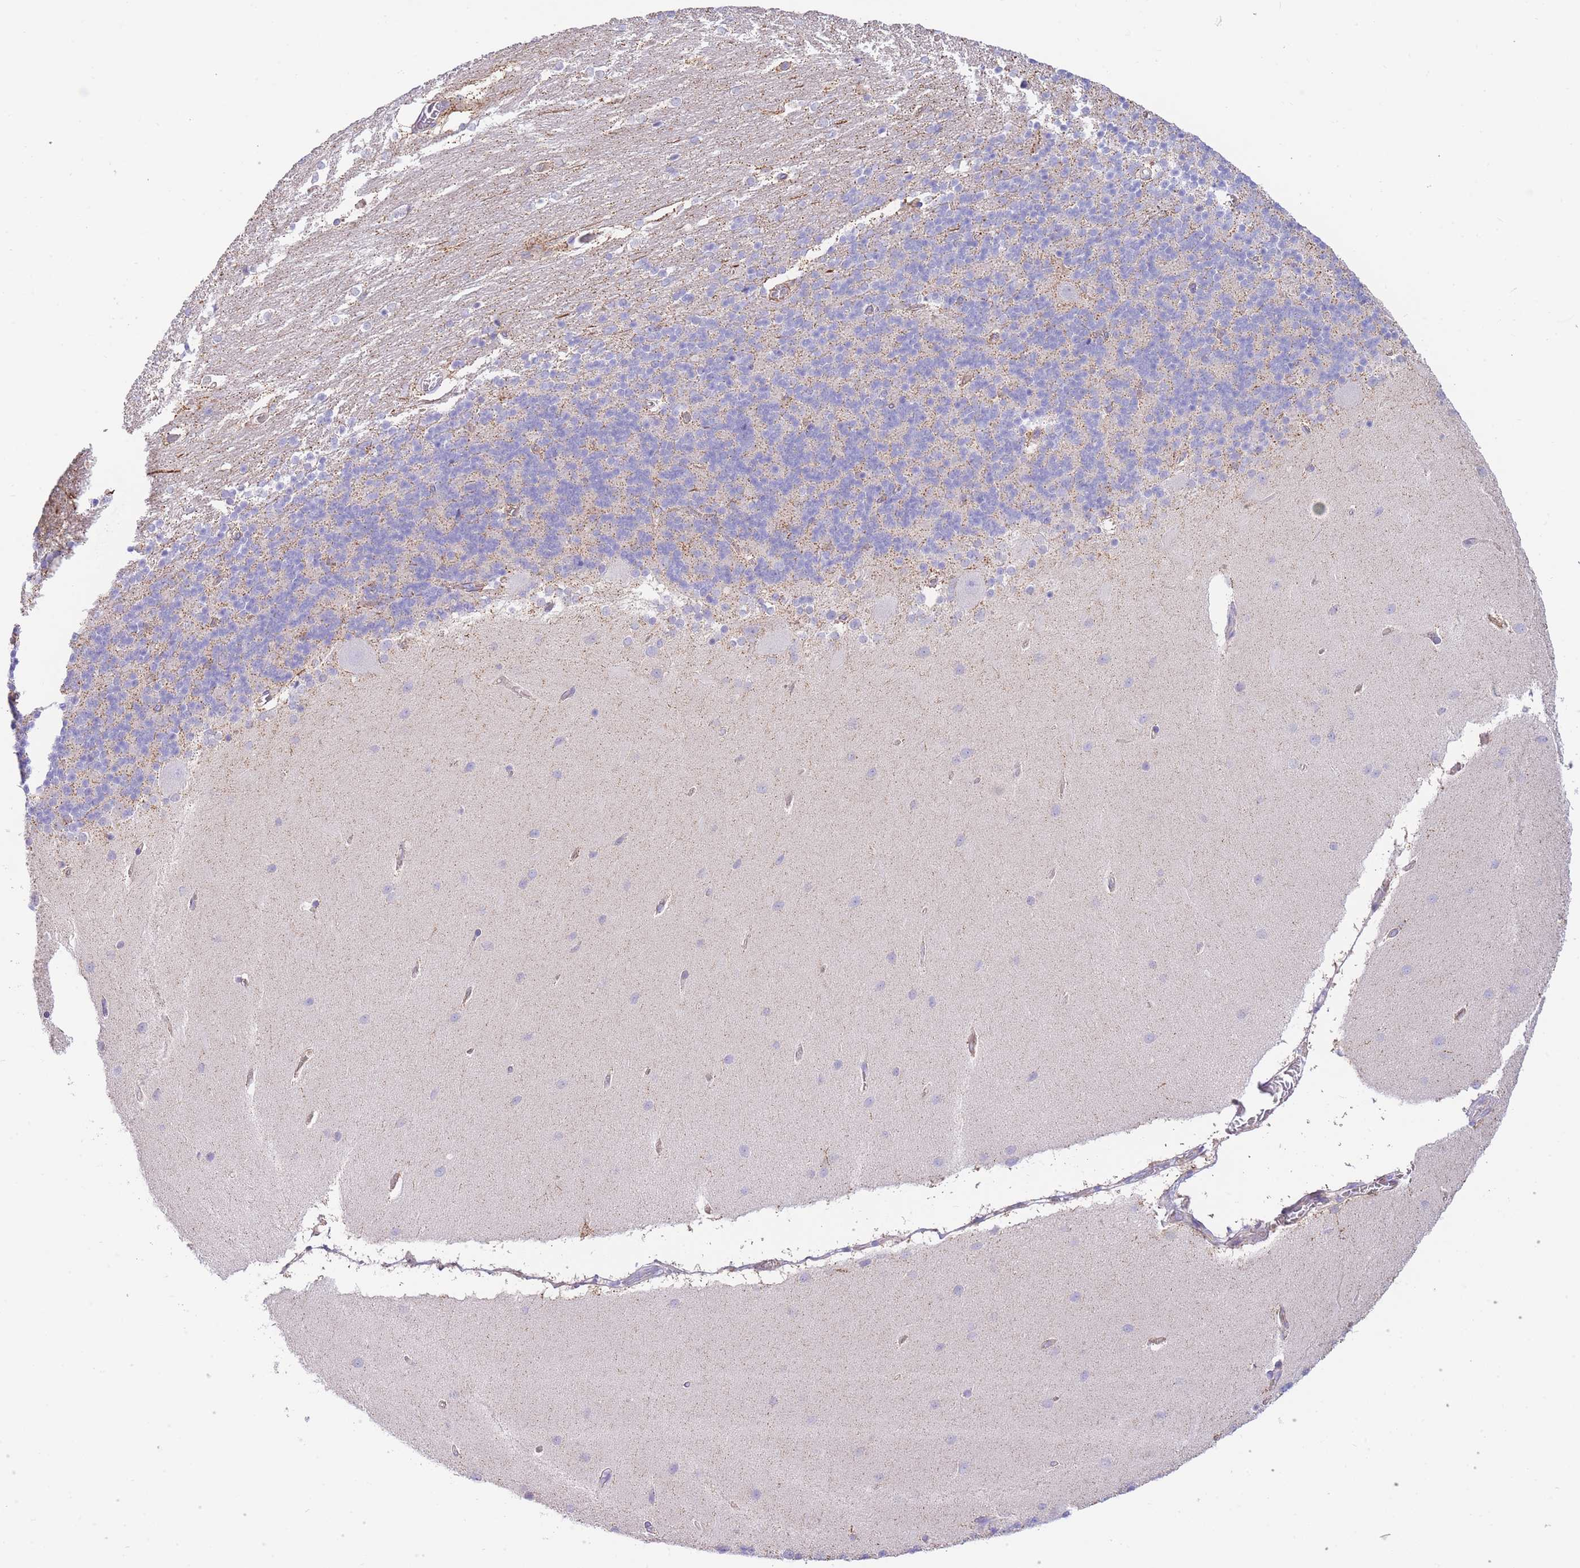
{"staining": {"intensity": "negative", "quantity": "none", "location": "none"}, "tissue": "cerebellum", "cell_type": "Cells in granular layer", "image_type": "normal", "snomed": [{"axis": "morphology", "description": "Normal tissue, NOS"}, {"axis": "topography", "description": "Cerebellum"}], "caption": "Cells in granular layer are negative for protein expression in unremarkable human cerebellum.", "gene": "PGM1", "patient": {"sex": "female", "age": 54}}